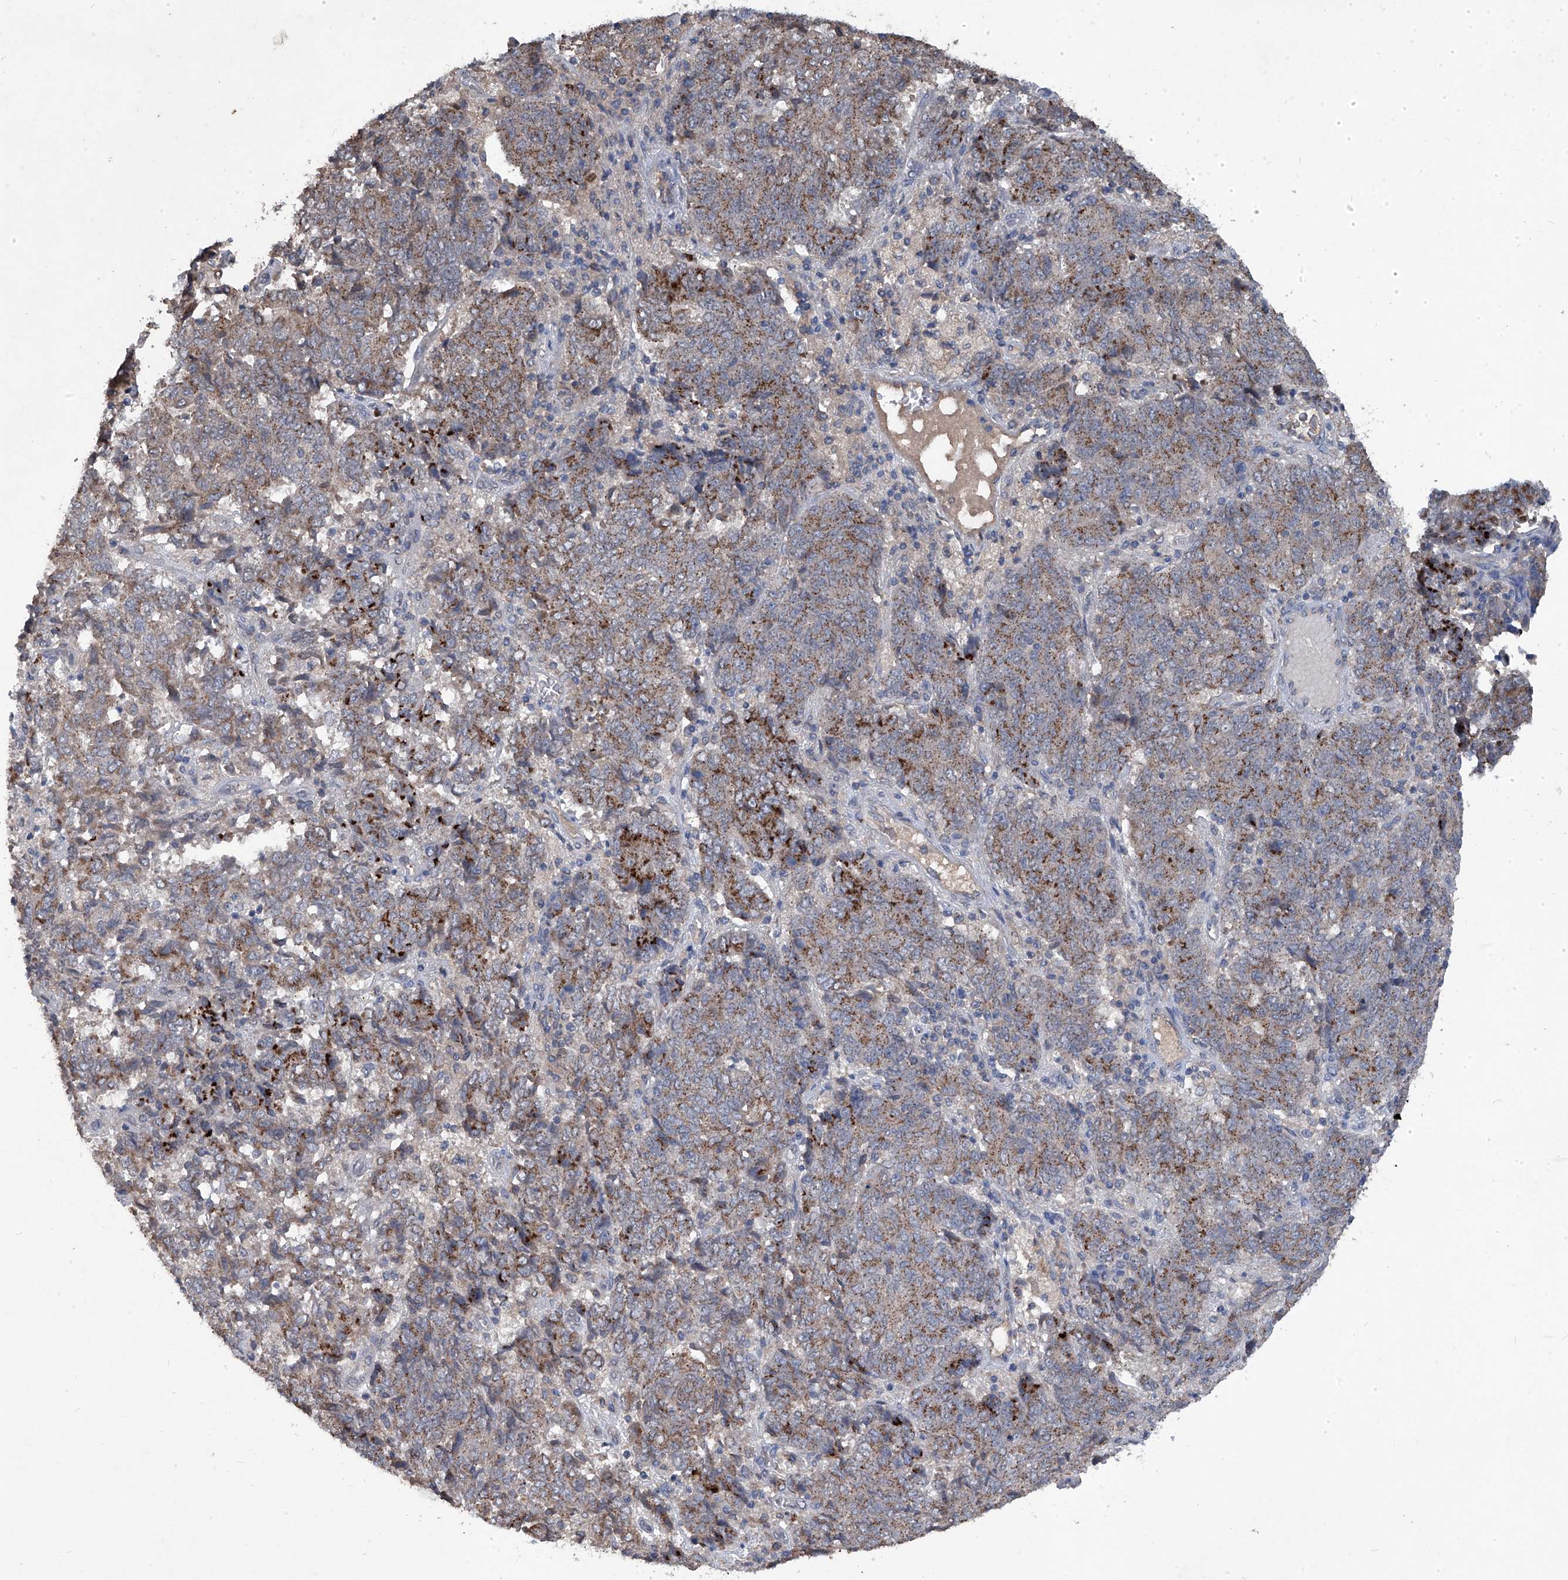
{"staining": {"intensity": "strong", "quantity": "<25%", "location": "cytoplasmic/membranous"}, "tissue": "endometrial cancer", "cell_type": "Tumor cells", "image_type": "cancer", "snomed": [{"axis": "morphology", "description": "Adenocarcinoma, NOS"}, {"axis": "topography", "description": "Endometrium"}], "caption": "There is medium levels of strong cytoplasmic/membranous positivity in tumor cells of endometrial cancer, as demonstrated by immunohistochemical staining (brown color).", "gene": "PCSK5", "patient": {"sex": "female", "age": 80}}